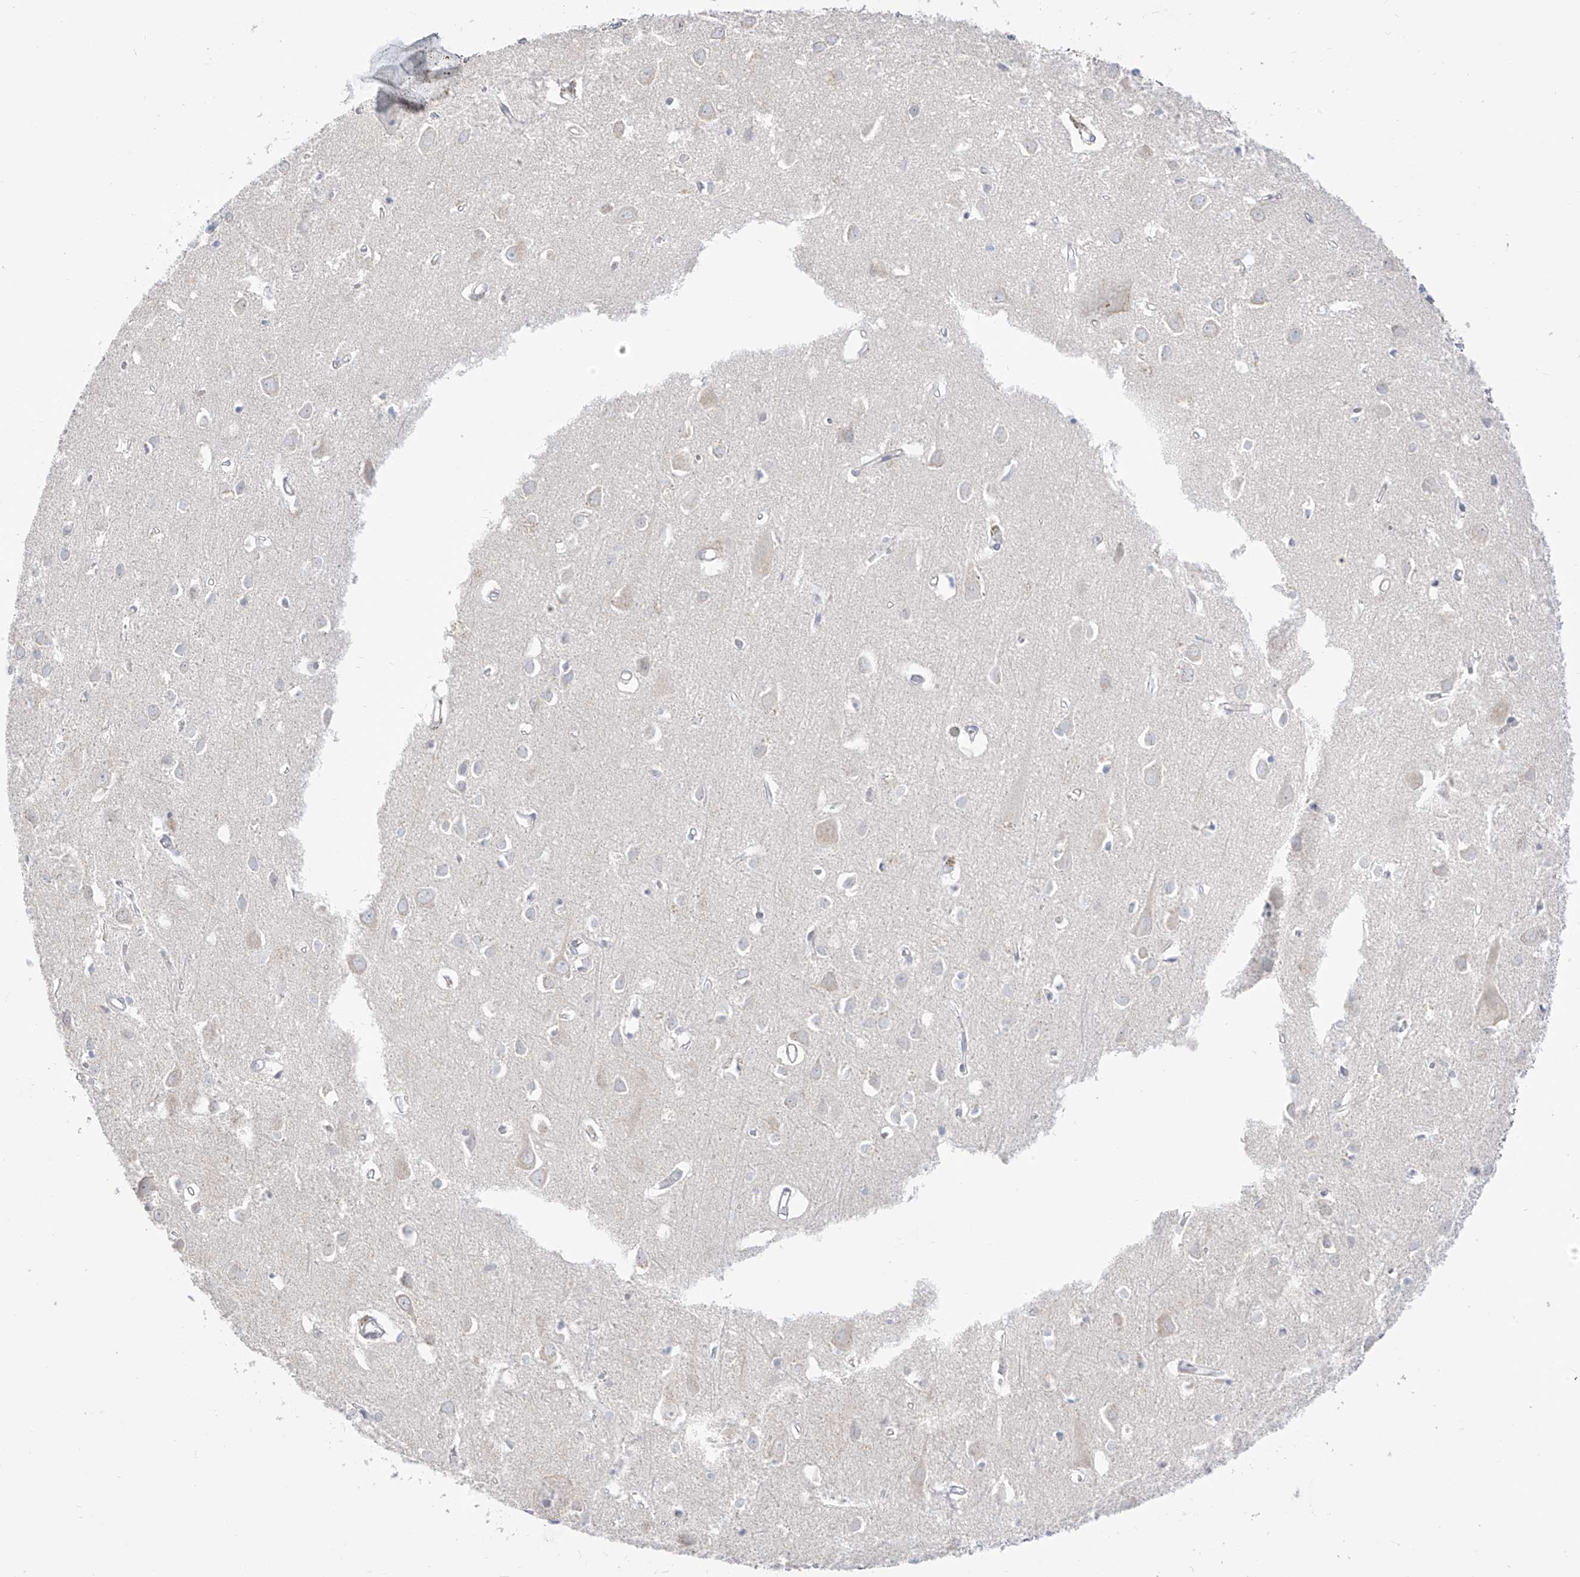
{"staining": {"intensity": "negative", "quantity": "none", "location": "none"}, "tissue": "cerebral cortex", "cell_type": "Endothelial cells", "image_type": "normal", "snomed": [{"axis": "morphology", "description": "Normal tissue, NOS"}, {"axis": "topography", "description": "Cerebral cortex"}], "caption": "Micrograph shows no significant protein staining in endothelial cells of benign cerebral cortex. (Immunohistochemistry, brightfield microscopy, high magnification).", "gene": "SYTL3", "patient": {"sex": "female", "age": 64}}